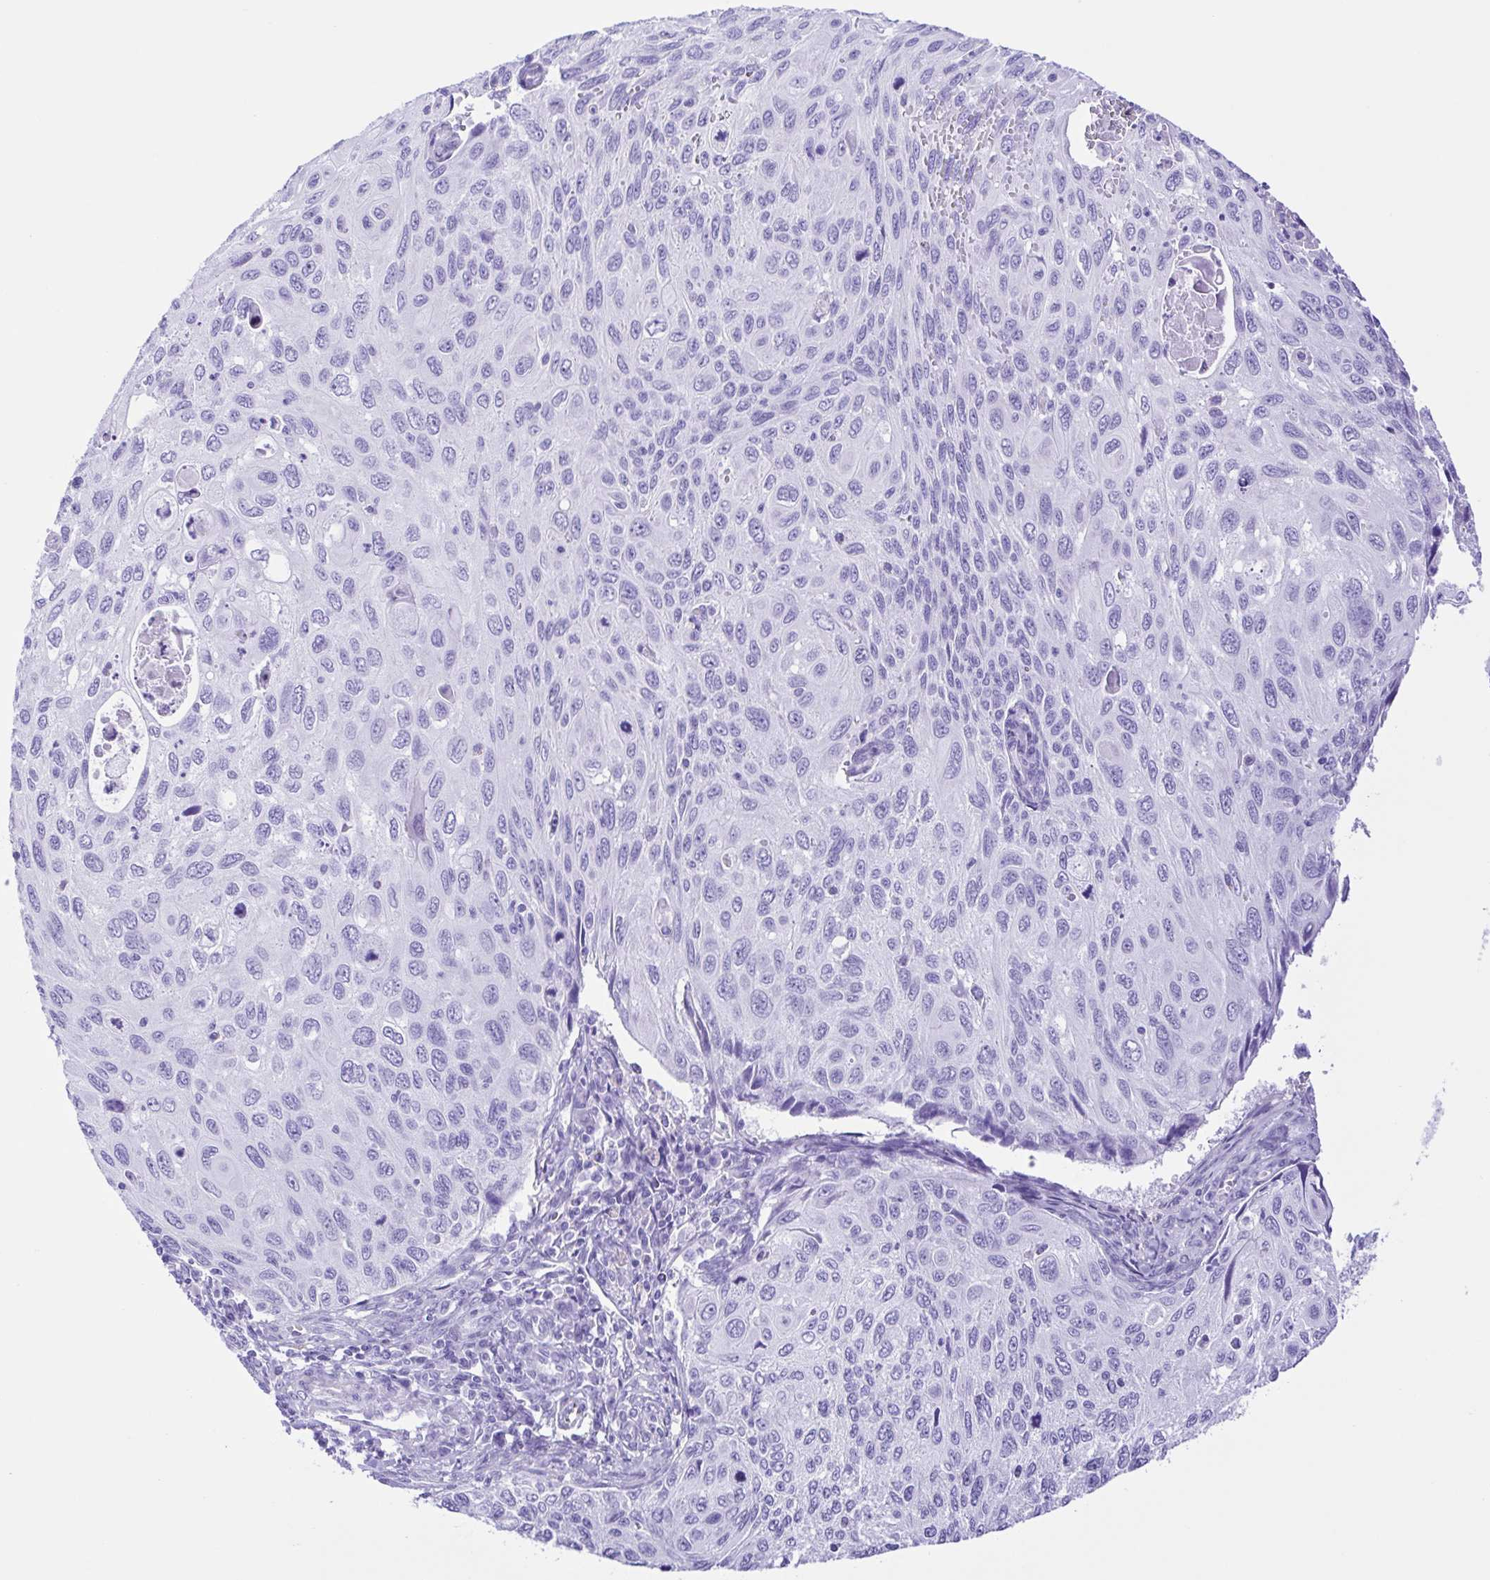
{"staining": {"intensity": "negative", "quantity": "none", "location": "none"}, "tissue": "cervical cancer", "cell_type": "Tumor cells", "image_type": "cancer", "snomed": [{"axis": "morphology", "description": "Squamous cell carcinoma, NOS"}, {"axis": "topography", "description": "Cervix"}], "caption": "Tumor cells are negative for protein expression in human cervical squamous cell carcinoma.", "gene": "ERP27", "patient": {"sex": "female", "age": 70}}